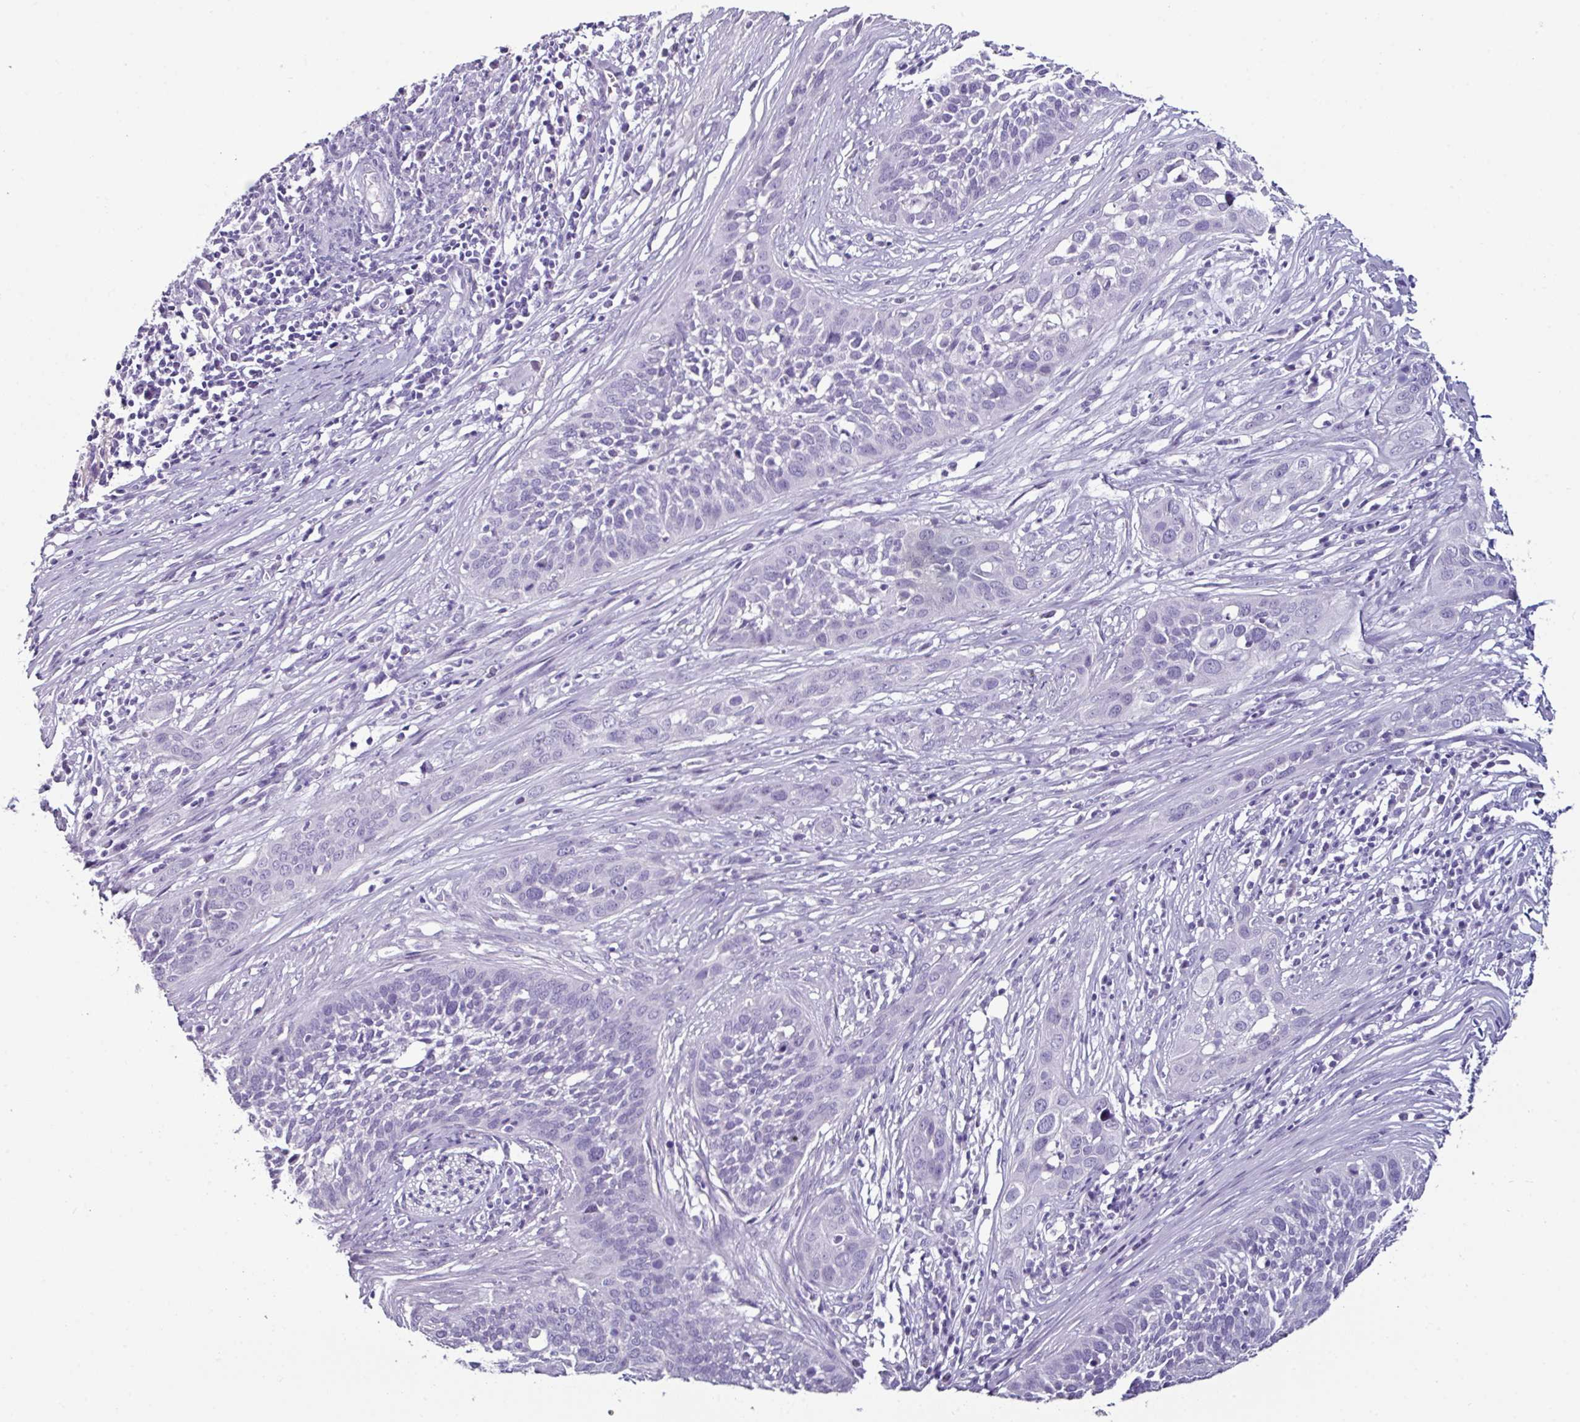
{"staining": {"intensity": "negative", "quantity": "none", "location": "none"}, "tissue": "cervical cancer", "cell_type": "Tumor cells", "image_type": "cancer", "snomed": [{"axis": "morphology", "description": "Squamous cell carcinoma, NOS"}, {"axis": "topography", "description": "Cervix"}], "caption": "Immunohistochemical staining of human cervical cancer (squamous cell carcinoma) demonstrates no significant staining in tumor cells. (DAB IHC visualized using brightfield microscopy, high magnification).", "gene": "GLP2R", "patient": {"sex": "female", "age": 34}}